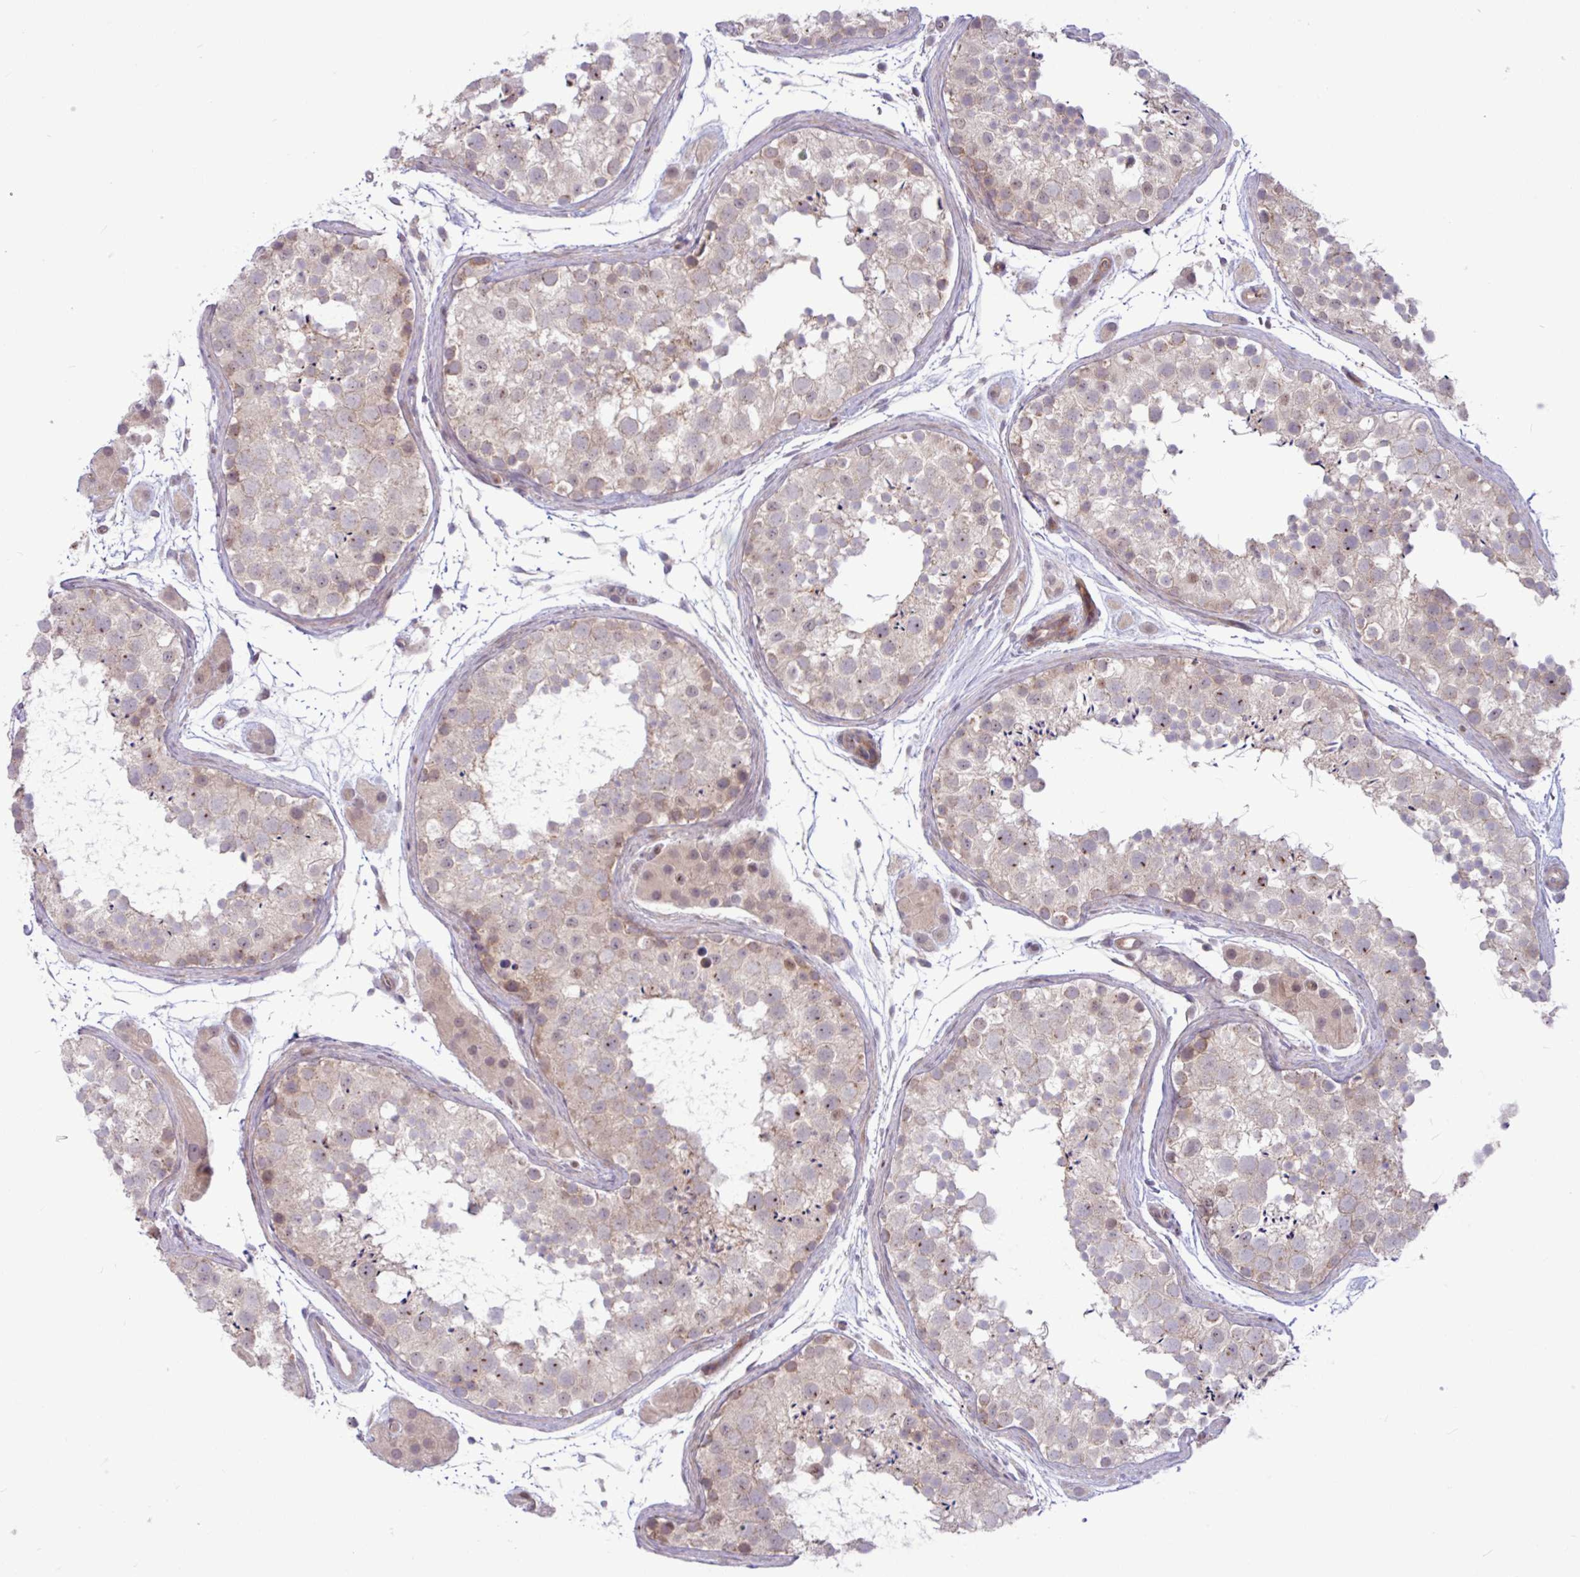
{"staining": {"intensity": "moderate", "quantity": "<25%", "location": "cytoplasmic/membranous"}, "tissue": "testis", "cell_type": "Cells in seminiferous ducts", "image_type": "normal", "snomed": [{"axis": "morphology", "description": "Normal tissue, NOS"}, {"axis": "topography", "description": "Testis"}], "caption": "Cells in seminiferous ducts exhibit low levels of moderate cytoplasmic/membranous expression in approximately <25% of cells in normal testis. The protein of interest is shown in brown color, while the nuclei are stained blue.", "gene": "B4GALNT4", "patient": {"sex": "male", "age": 41}}